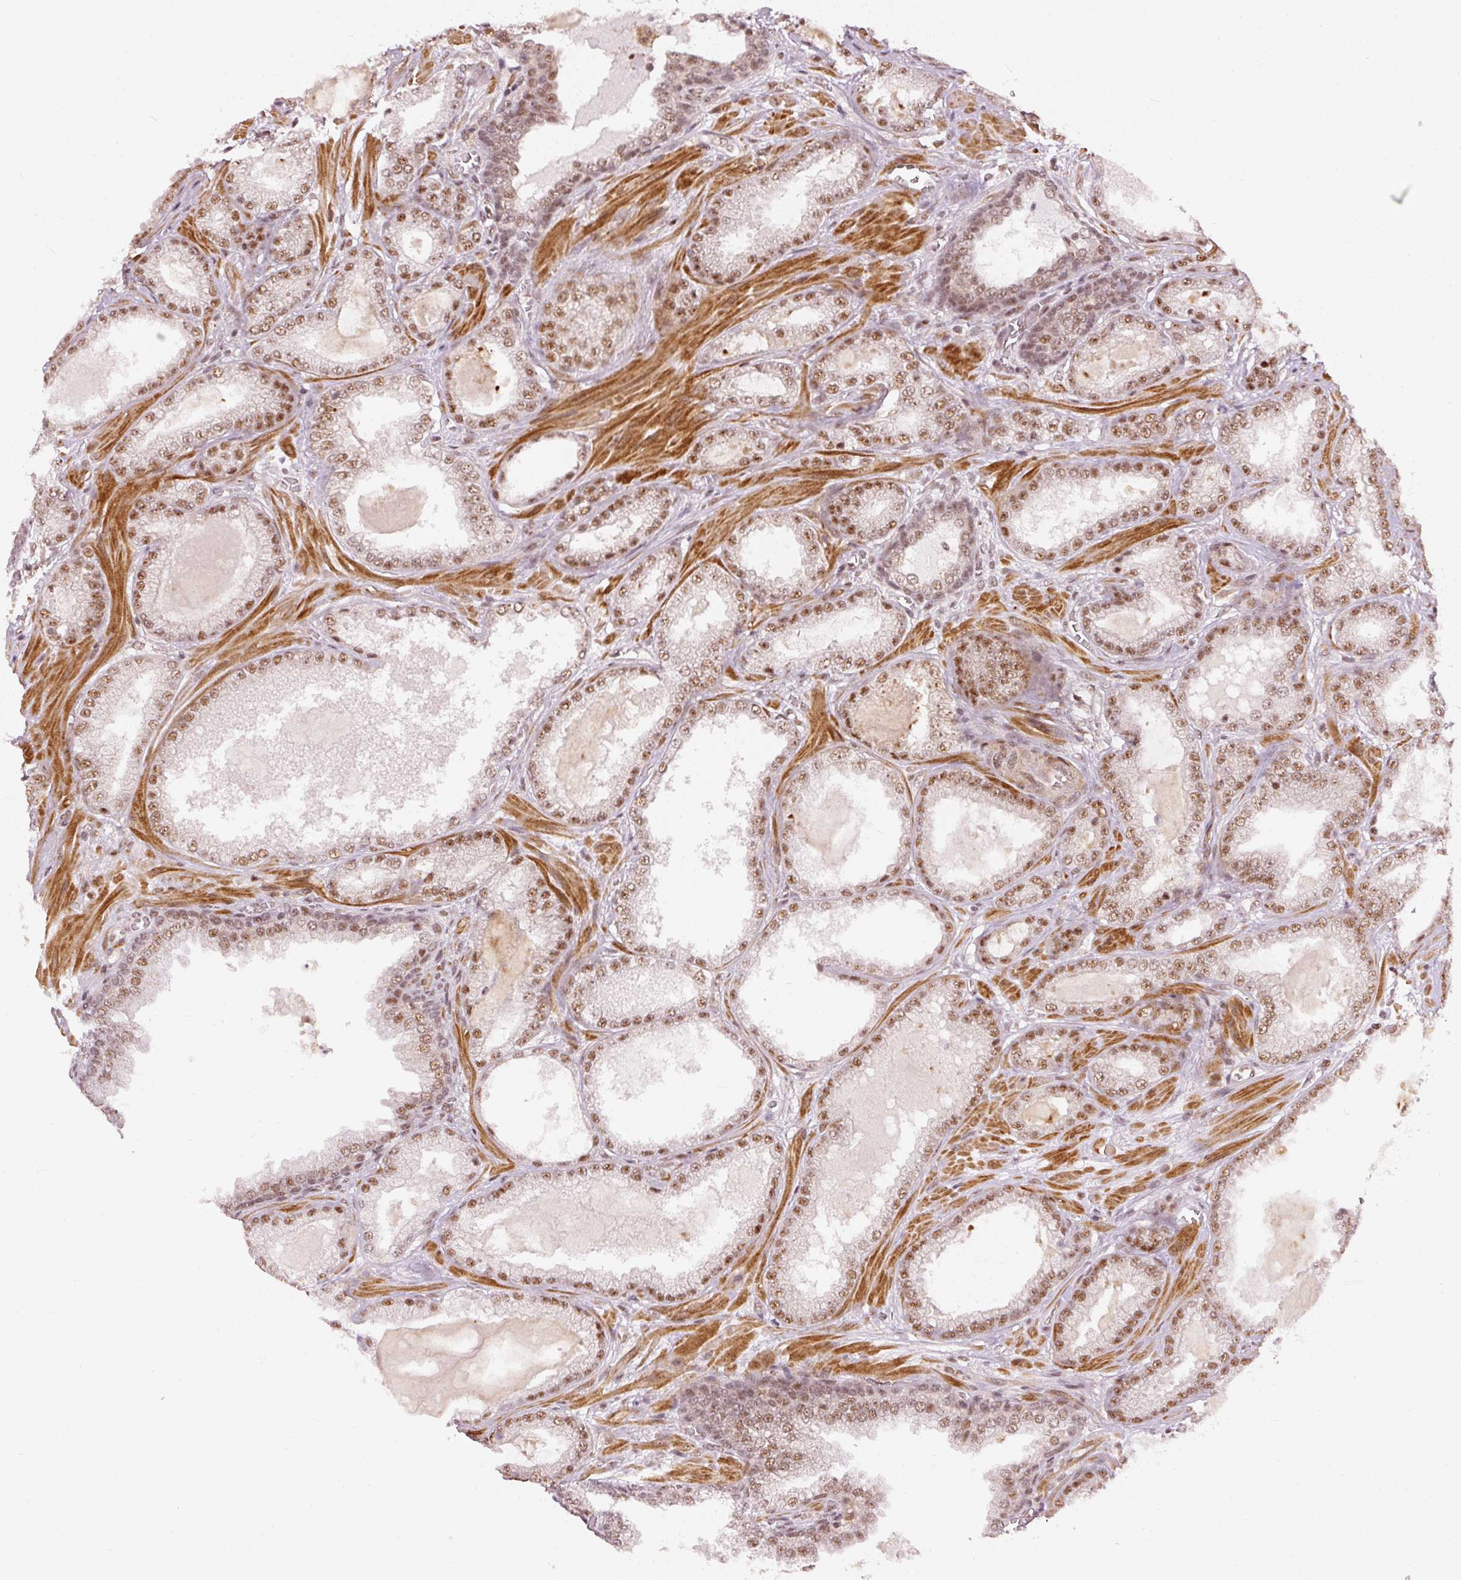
{"staining": {"intensity": "moderate", "quantity": ">75%", "location": "nuclear"}, "tissue": "prostate cancer", "cell_type": "Tumor cells", "image_type": "cancer", "snomed": [{"axis": "morphology", "description": "Adenocarcinoma, Low grade"}, {"axis": "topography", "description": "Prostate"}], "caption": "A high-resolution image shows IHC staining of low-grade adenocarcinoma (prostate), which displays moderate nuclear expression in about >75% of tumor cells. (DAB IHC, brown staining for protein, blue staining for nuclei).", "gene": "THOC6", "patient": {"sex": "male", "age": 57}}